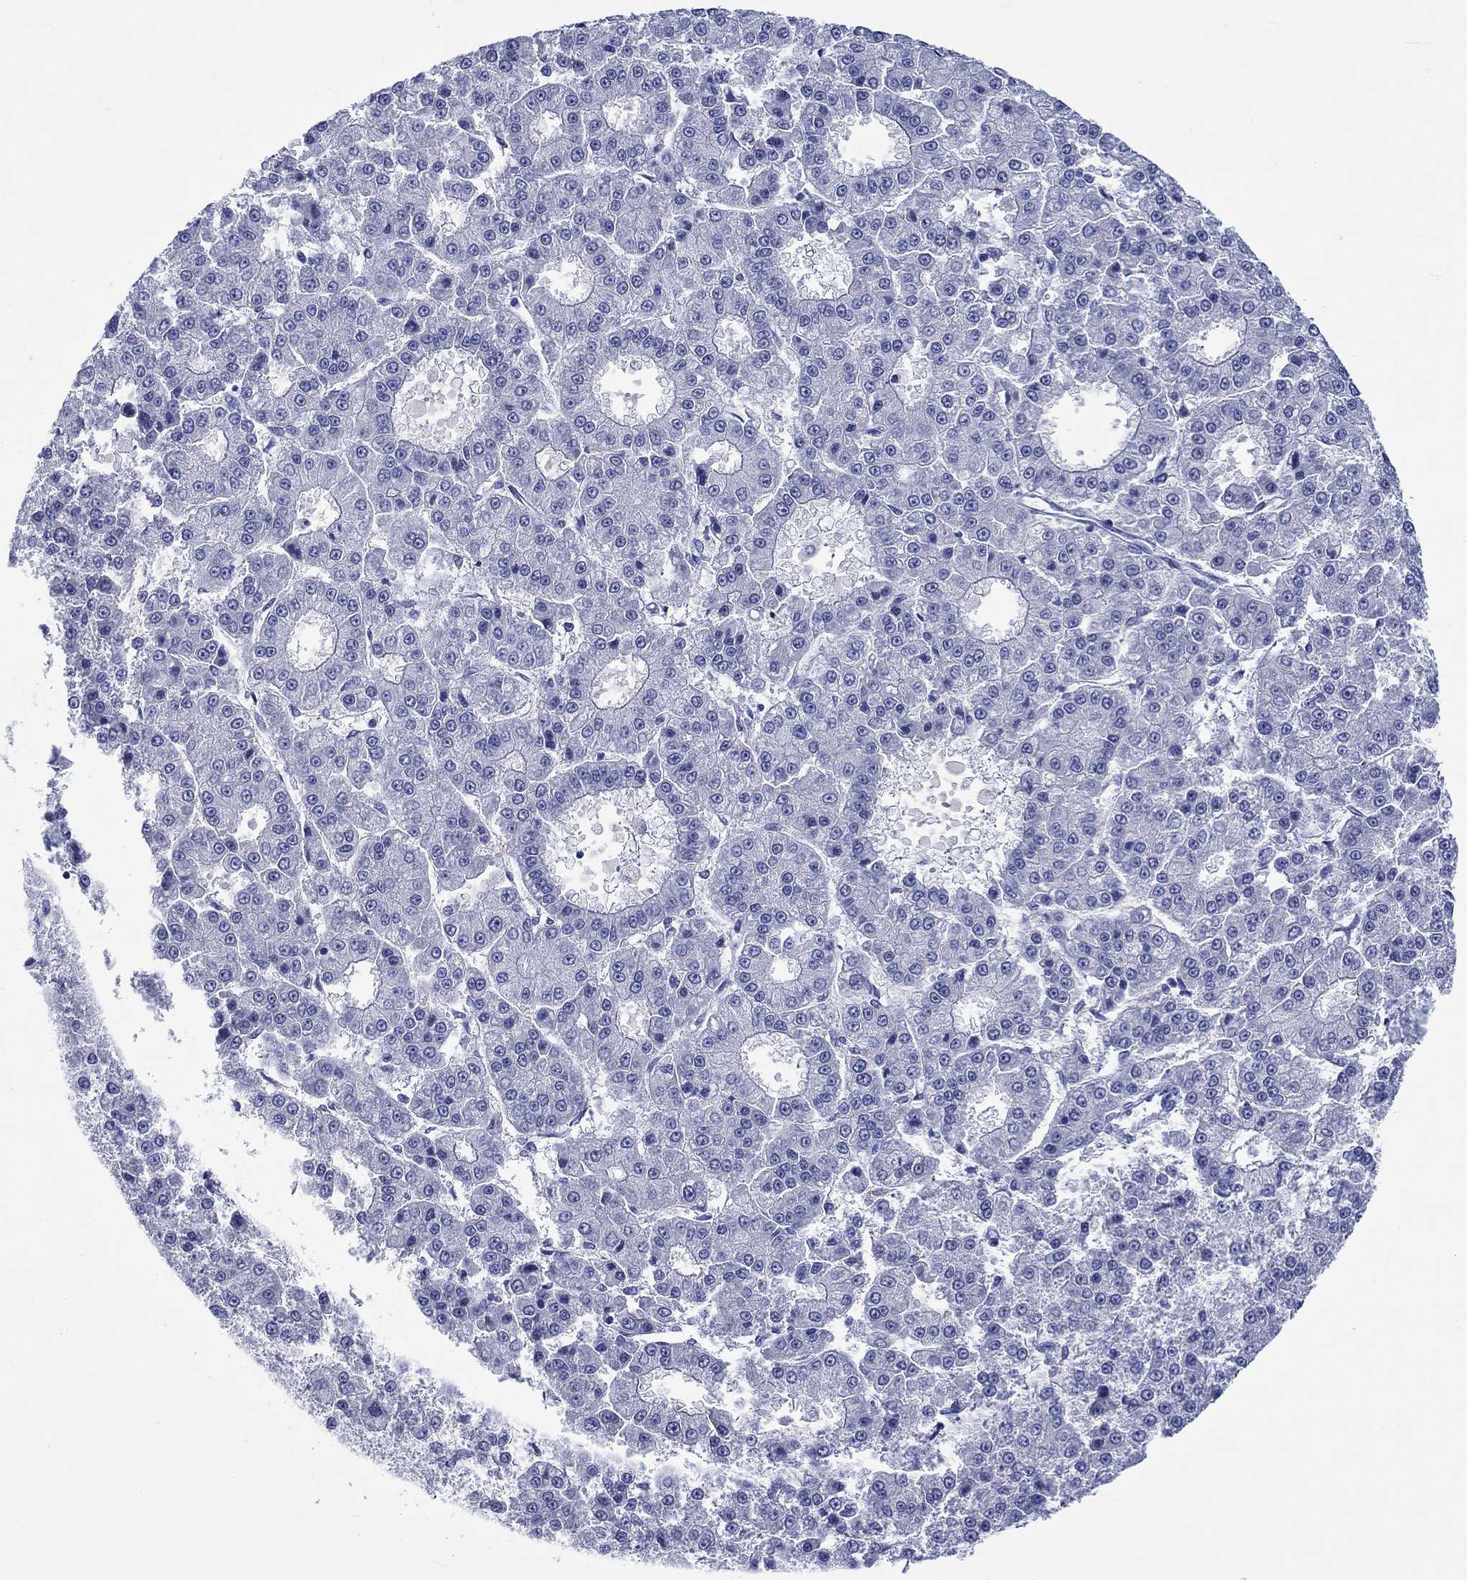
{"staining": {"intensity": "negative", "quantity": "none", "location": "none"}, "tissue": "liver cancer", "cell_type": "Tumor cells", "image_type": "cancer", "snomed": [{"axis": "morphology", "description": "Carcinoma, Hepatocellular, NOS"}, {"axis": "topography", "description": "Liver"}], "caption": "Histopathology image shows no protein staining in tumor cells of liver hepatocellular carcinoma tissue.", "gene": "CACNG3", "patient": {"sex": "male", "age": 70}}